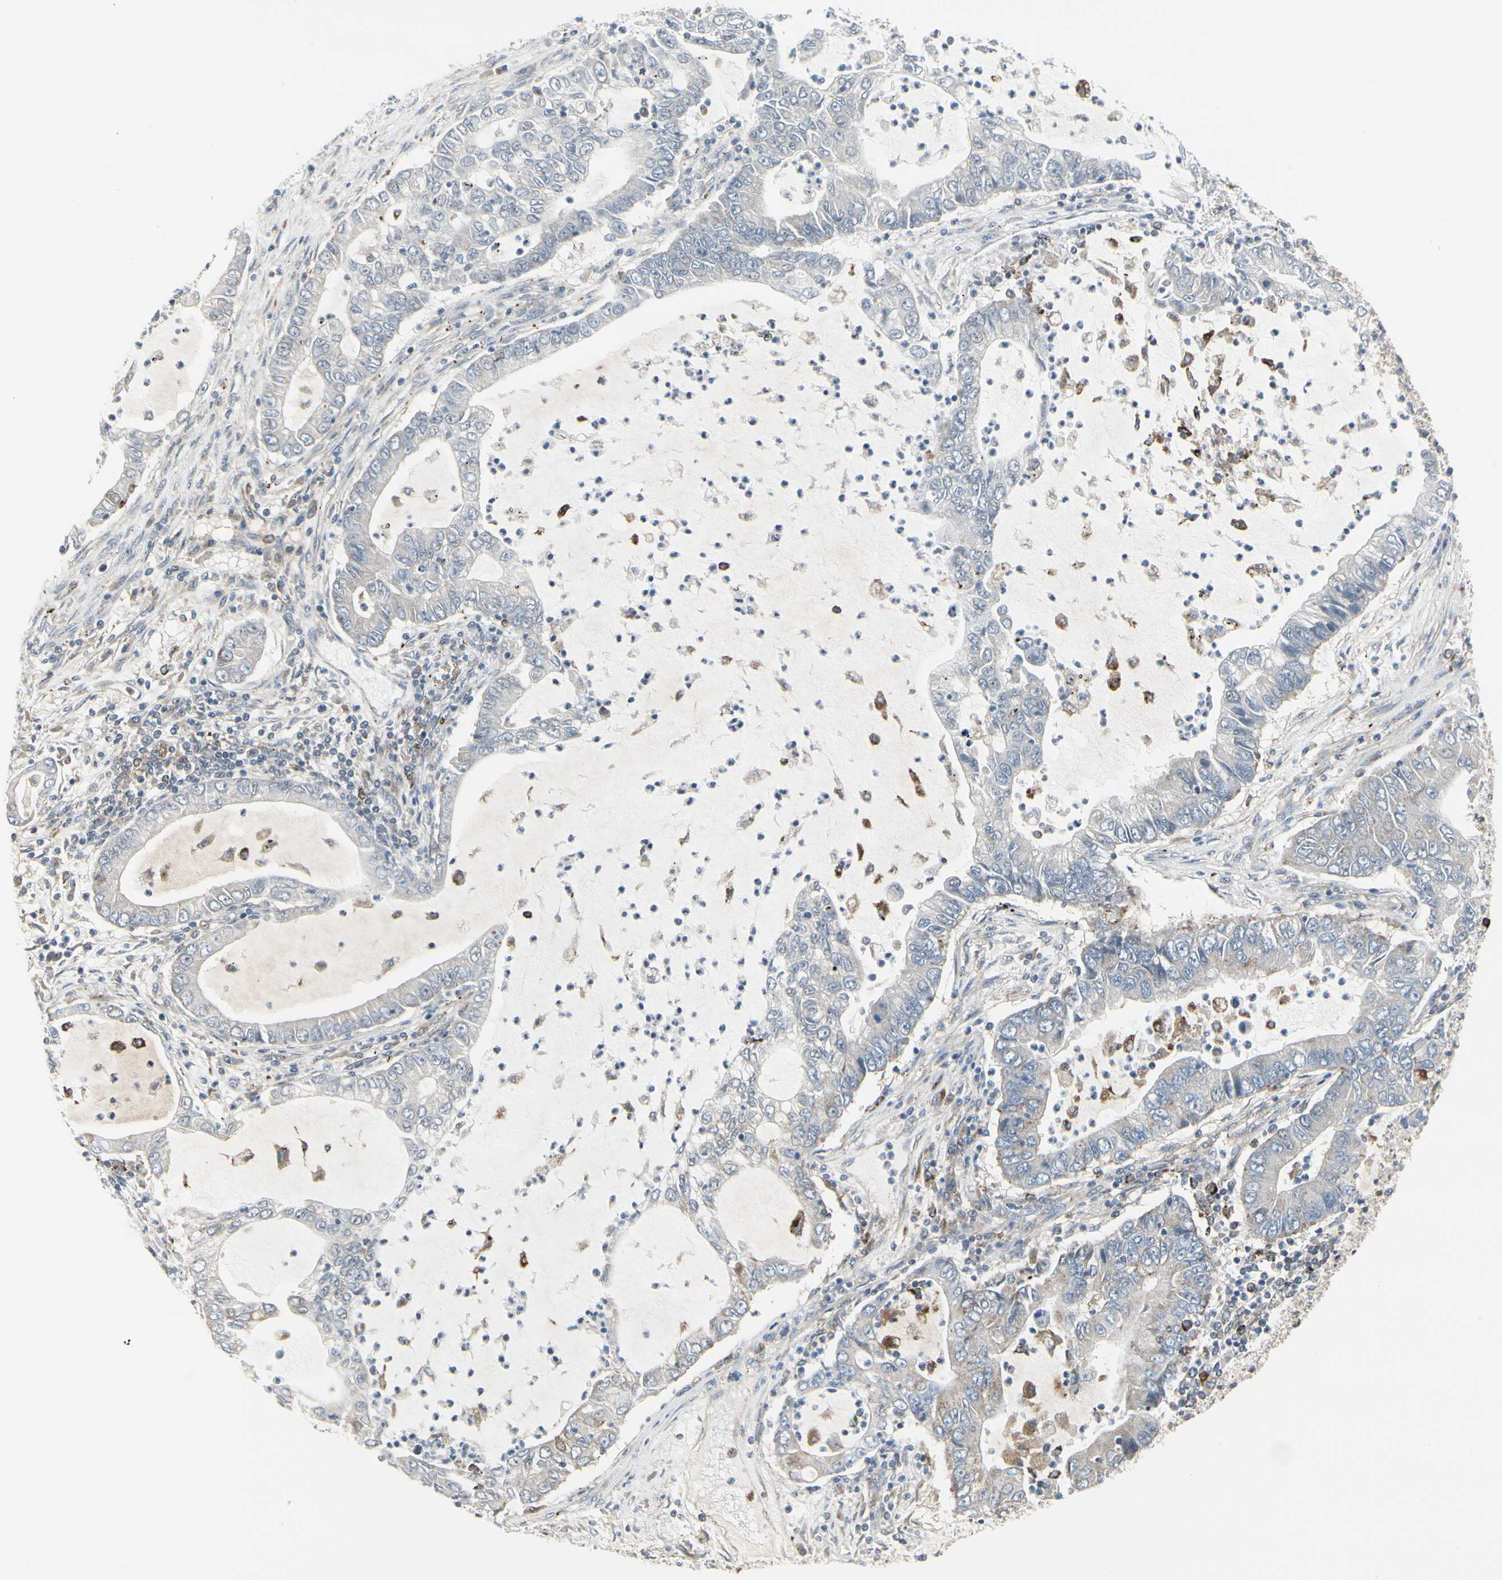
{"staining": {"intensity": "moderate", "quantity": "<25%", "location": "cytoplasmic/membranous"}, "tissue": "lung cancer", "cell_type": "Tumor cells", "image_type": "cancer", "snomed": [{"axis": "morphology", "description": "Adenocarcinoma, NOS"}, {"axis": "topography", "description": "Lung"}], "caption": "About <25% of tumor cells in human adenocarcinoma (lung) exhibit moderate cytoplasmic/membranous protein positivity as visualized by brown immunohistochemical staining.", "gene": "ATP6V1B2", "patient": {"sex": "female", "age": 51}}